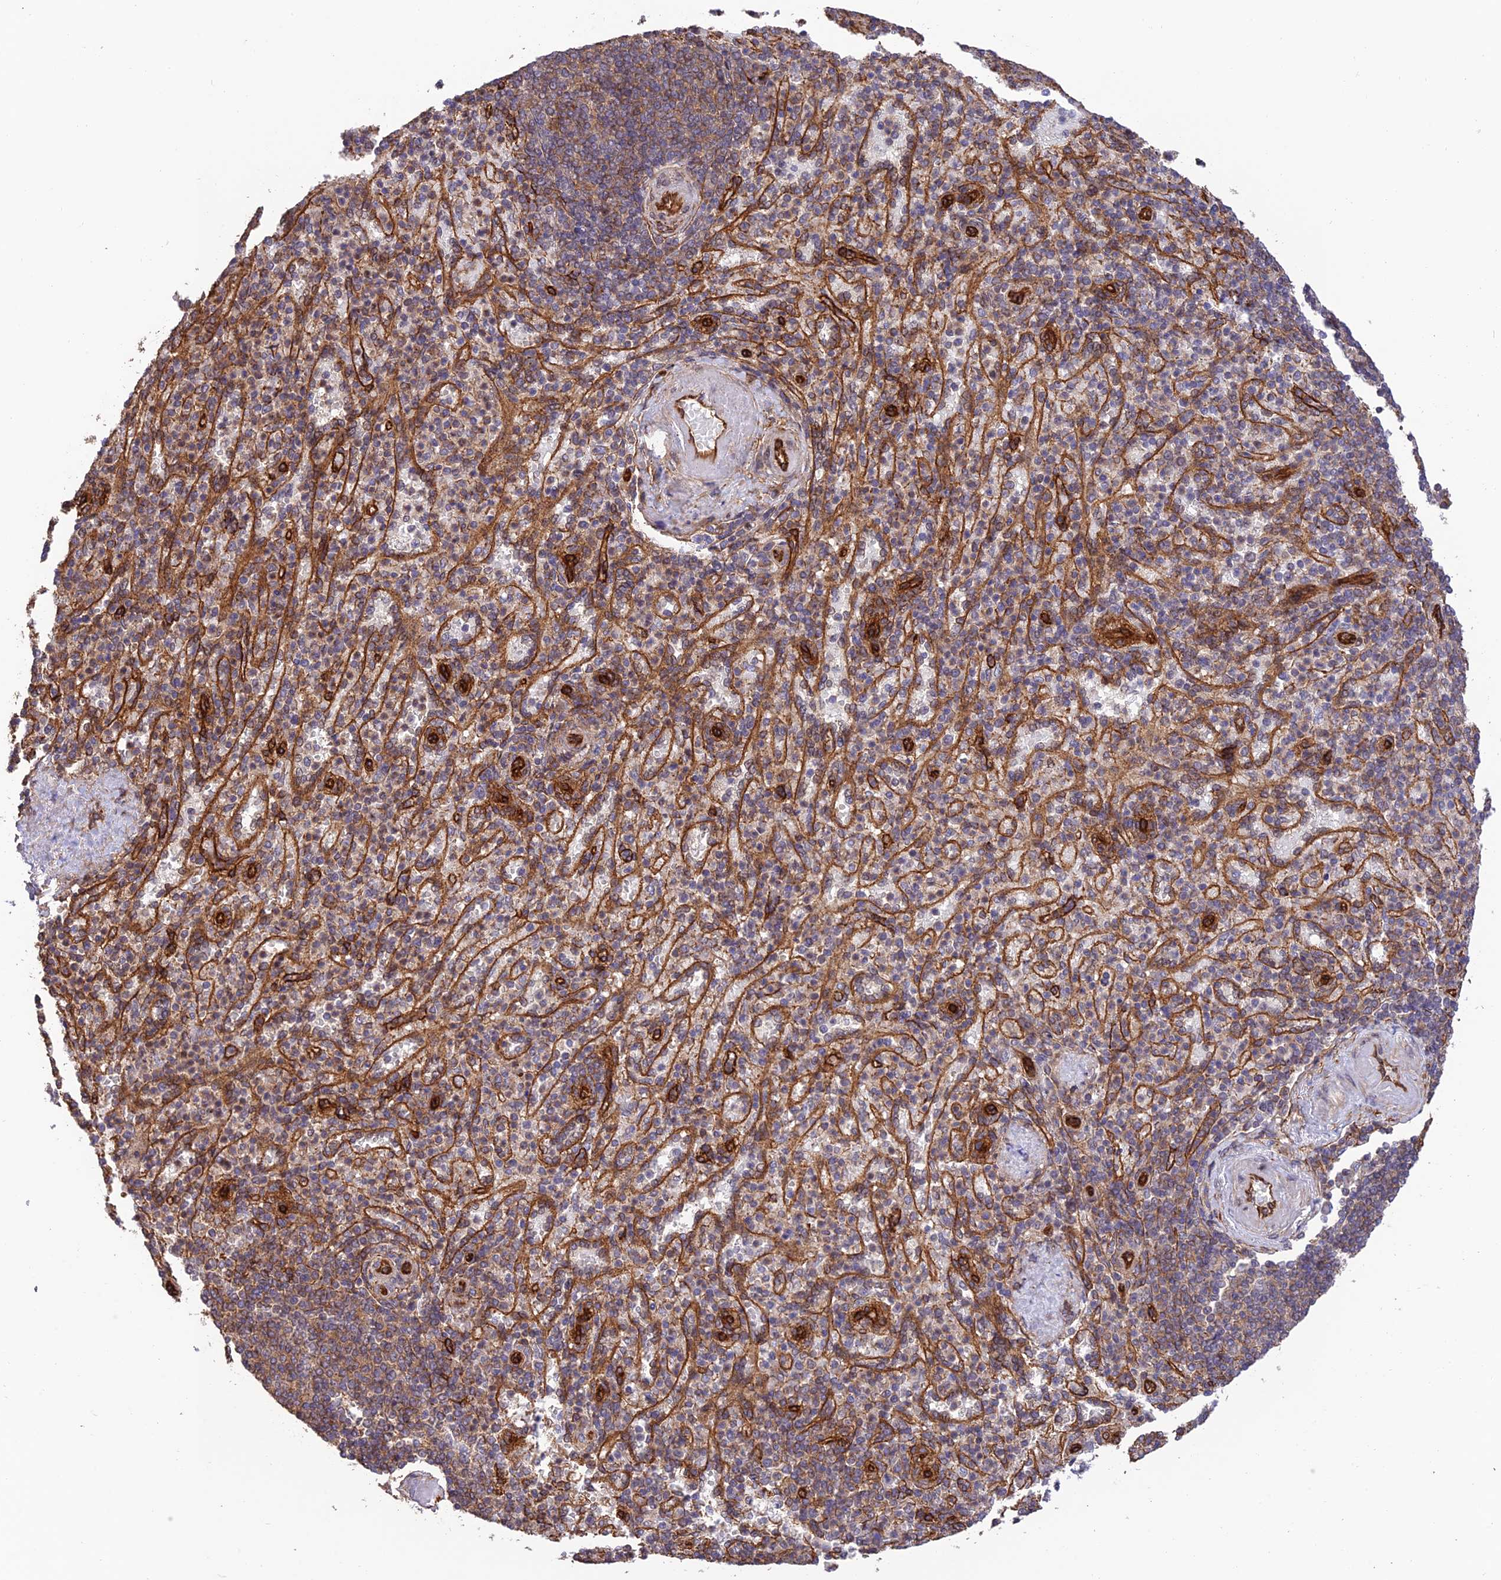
{"staining": {"intensity": "moderate", "quantity": "<25%", "location": "cytoplasmic/membranous"}, "tissue": "spleen", "cell_type": "Cells in red pulp", "image_type": "normal", "snomed": [{"axis": "morphology", "description": "Normal tissue, NOS"}, {"axis": "topography", "description": "Spleen"}], "caption": "Approximately <25% of cells in red pulp in normal spleen show moderate cytoplasmic/membranous protein positivity as visualized by brown immunohistochemical staining.", "gene": "HOMER2", "patient": {"sex": "female", "age": 74}}